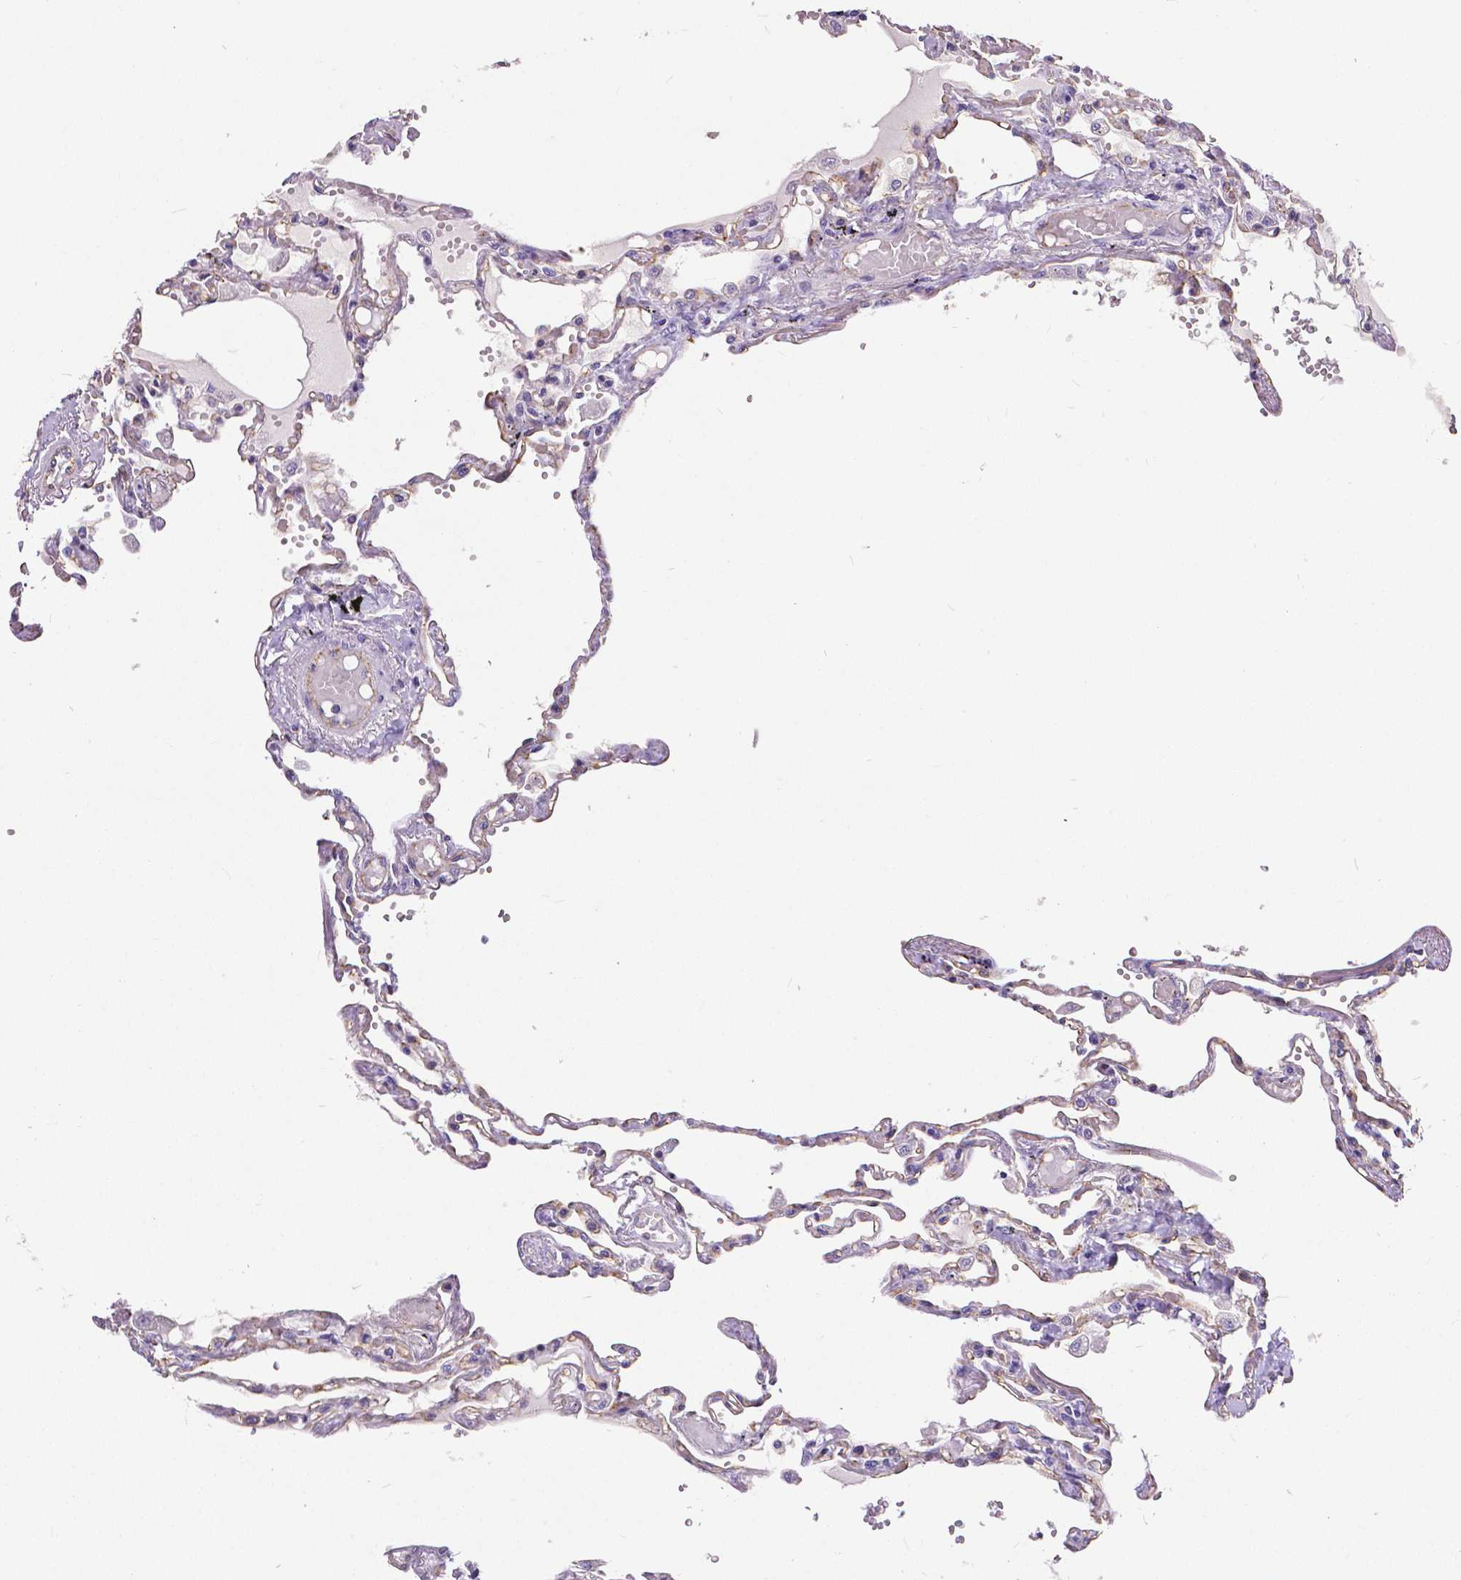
{"staining": {"intensity": "negative", "quantity": "none", "location": "none"}, "tissue": "lung", "cell_type": "Alveolar cells", "image_type": "normal", "snomed": [{"axis": "morphology", "description": "Normal tissue, NOS"}, {"axis": "morphology", "description": "Adenocarcinoma, NOS"}, {"axis": "topography", "description": "Cartilage tissue"}, {"axis": "topography", "description": "Lung"}], "caption": "The micrograph exhibits no significant positivity in alveolar cells of lung.", "gene": "OCLN", "patient": {"sex": "female", "age": 67}}